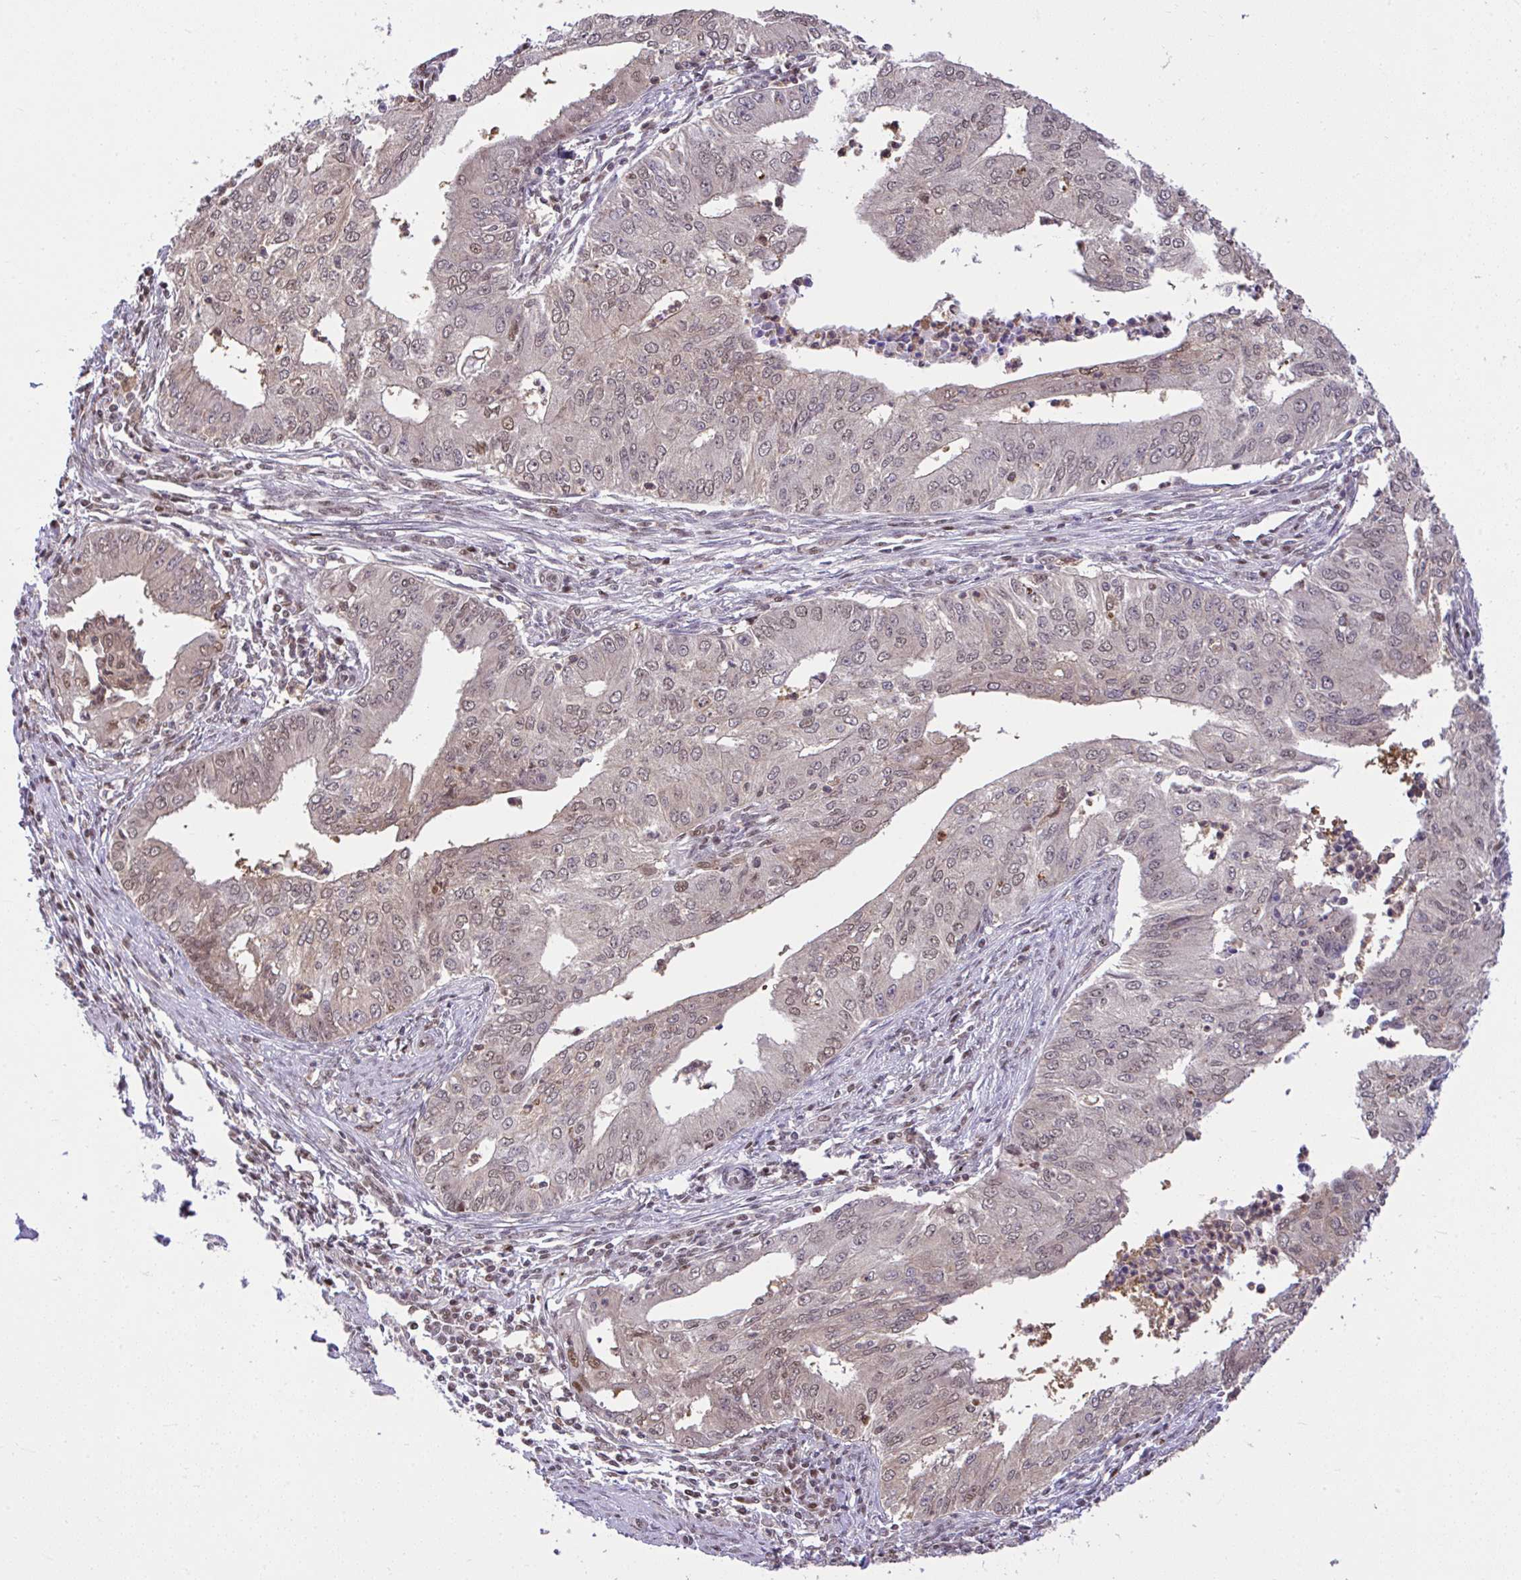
{"staining": {"intensity": "weak", "quantity": "25%-75%", "location": "nuclear"}, "tissue": "endometrial cancer", "cell_type": "Tumor cells", "image_type": "cancer", "snomed": [{"axis": "morphology", "description": "Adenocarcinoma, NOS"}, {"axis": "topography", "description": "Endometrium"}], "caption": "Endometrial cancer stained with immunohistochemistry (IHC) displays weak nuclear staining in approximately 25%-75% of tumor cells. Using DAB (brown) and hematoxylin (blue) stains, captured at high magnification using brightfield microscopy.", "gene": "GLIS3", "patient": {"sex": "female", "age": 50}}